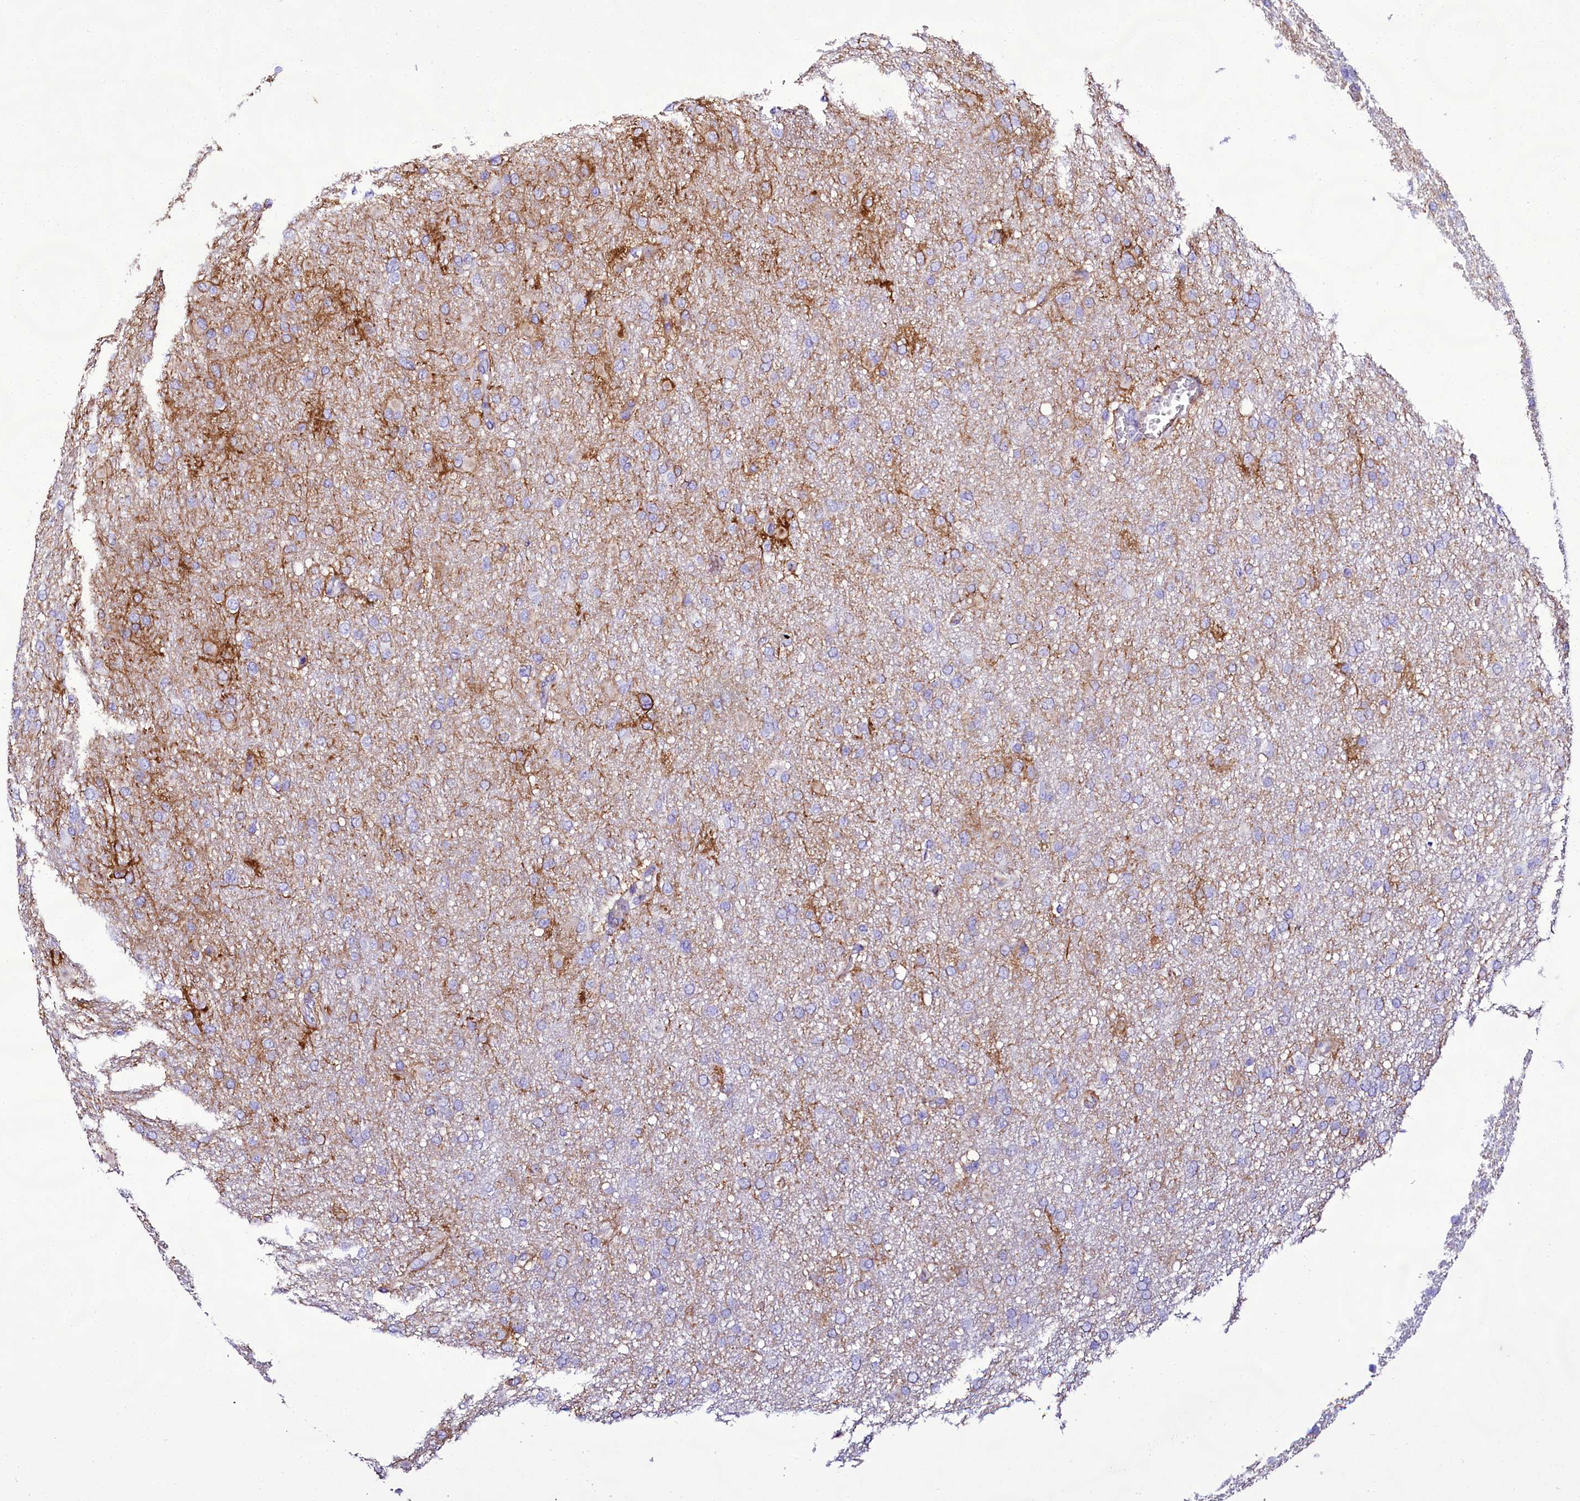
{"staining": {"intensity": "negative", "quantity": "none", "location": "none"}, "tissue": "glioma", "cell_type": "Tumor cells", "image_type": "cancer", "snomed": [{"axis": "morphology", "description": "Glioma, malignant, High grade"}, {"axis": "topography", "description": "Cerebral cortex"}], "caption": "A high-resolution photomicrograph shows IHC staining of malignant glioma (high-grade), which exhibits no significant positivity in tumor cells.", "gene": "CD99", "patient": {"sex": "female", "age": 36}}